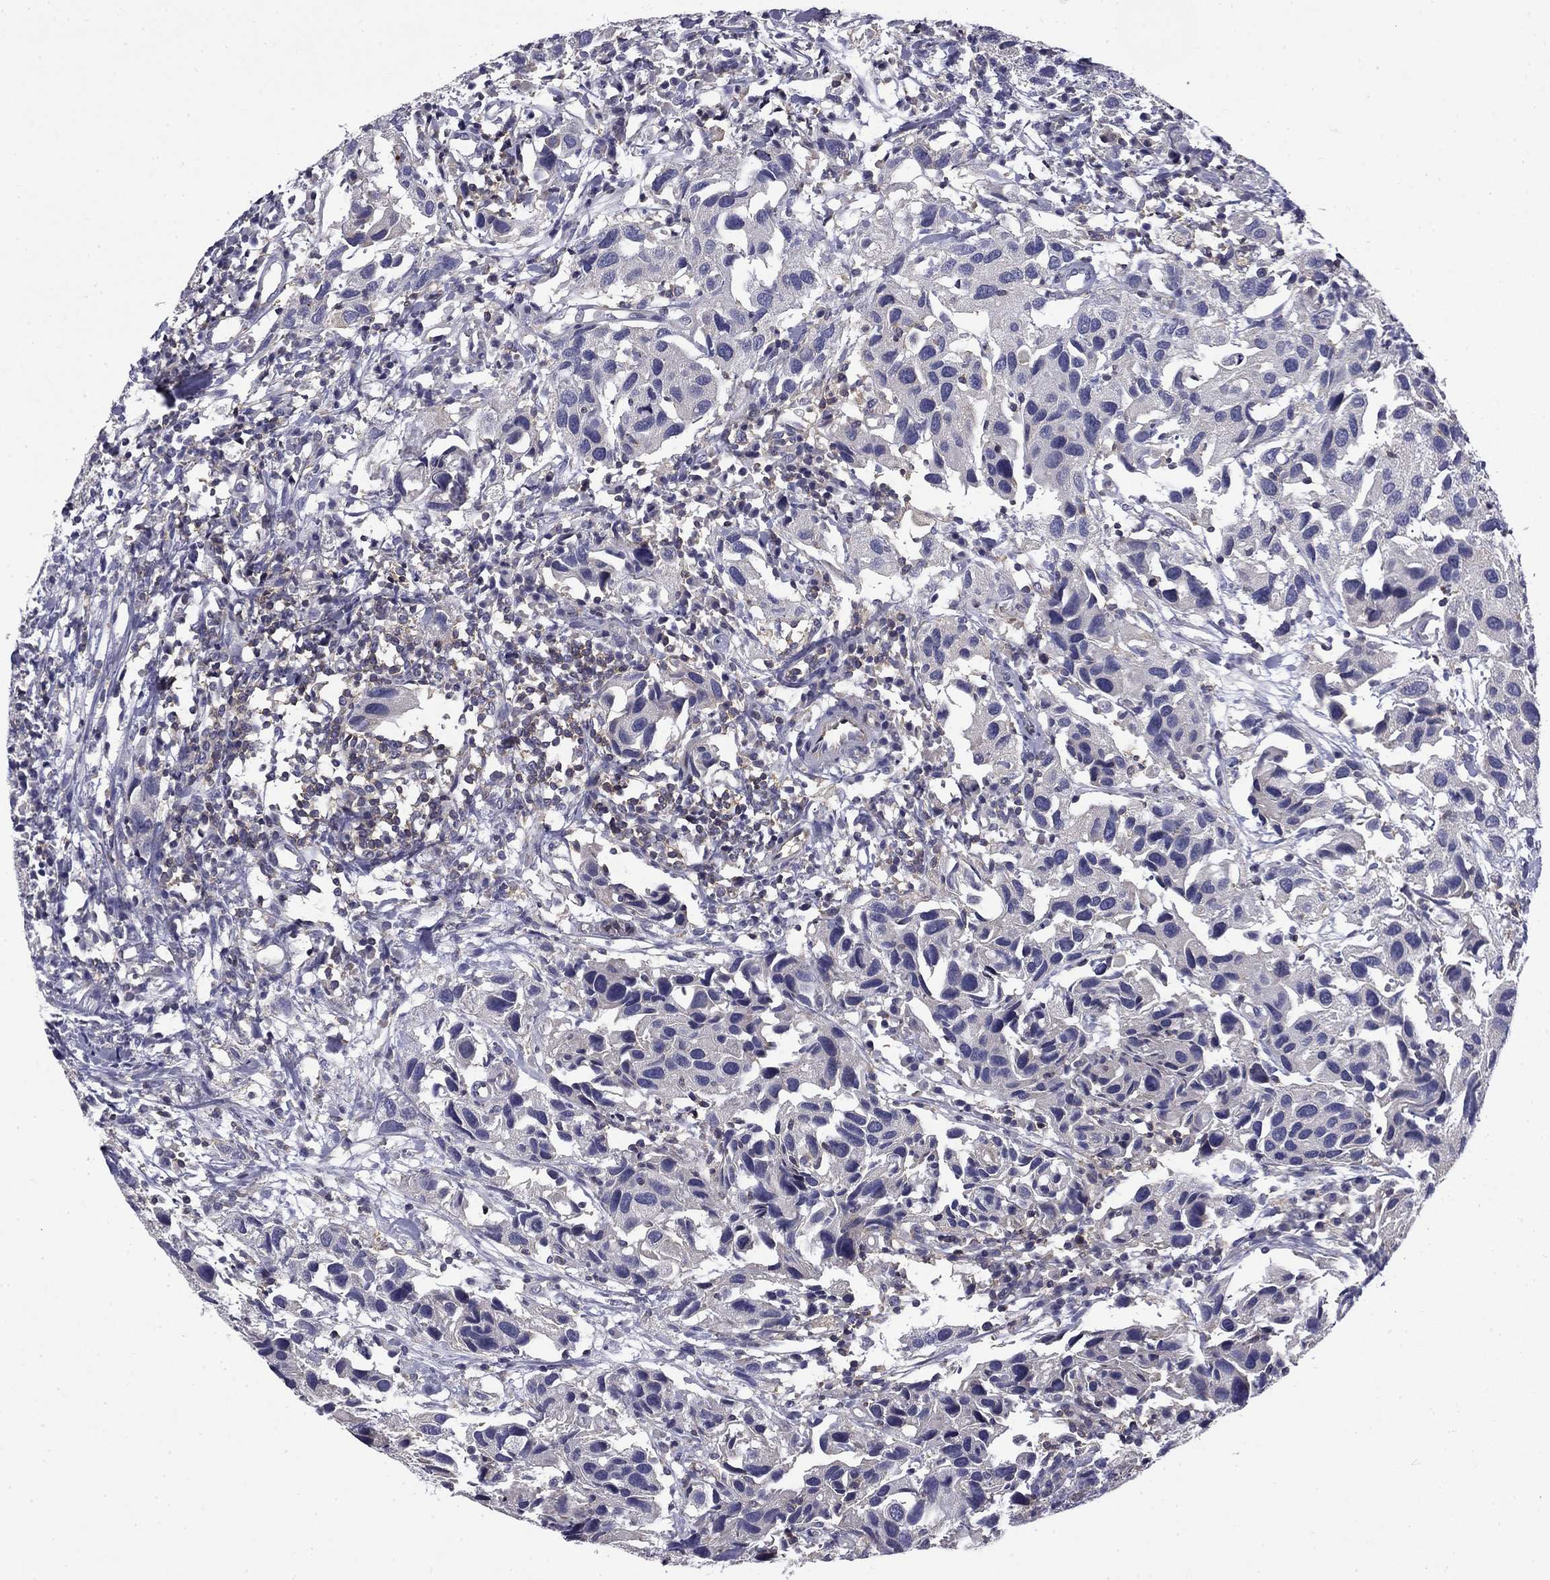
{"staining": {"intensity": "negative", "quantity": "none", "location": "none"}, "tissue": "urothelial cancer", "cell_type": "Tumor cells", "image_type": "cancer", "snomed": [{"axis": "morphology", "description": "Urothelial carcinoma, High grade"}, {"axis": "topography", "description": "Urinary bladder"}], "caption": "Immunohistochemistry histopathology image of urothelial carcinoma (high-grade) stained for a protein (brown), which shows no positivity in tumor cells.", "gene": "ARHGAP45", "patient": {"sex": "male", "age": 79}}